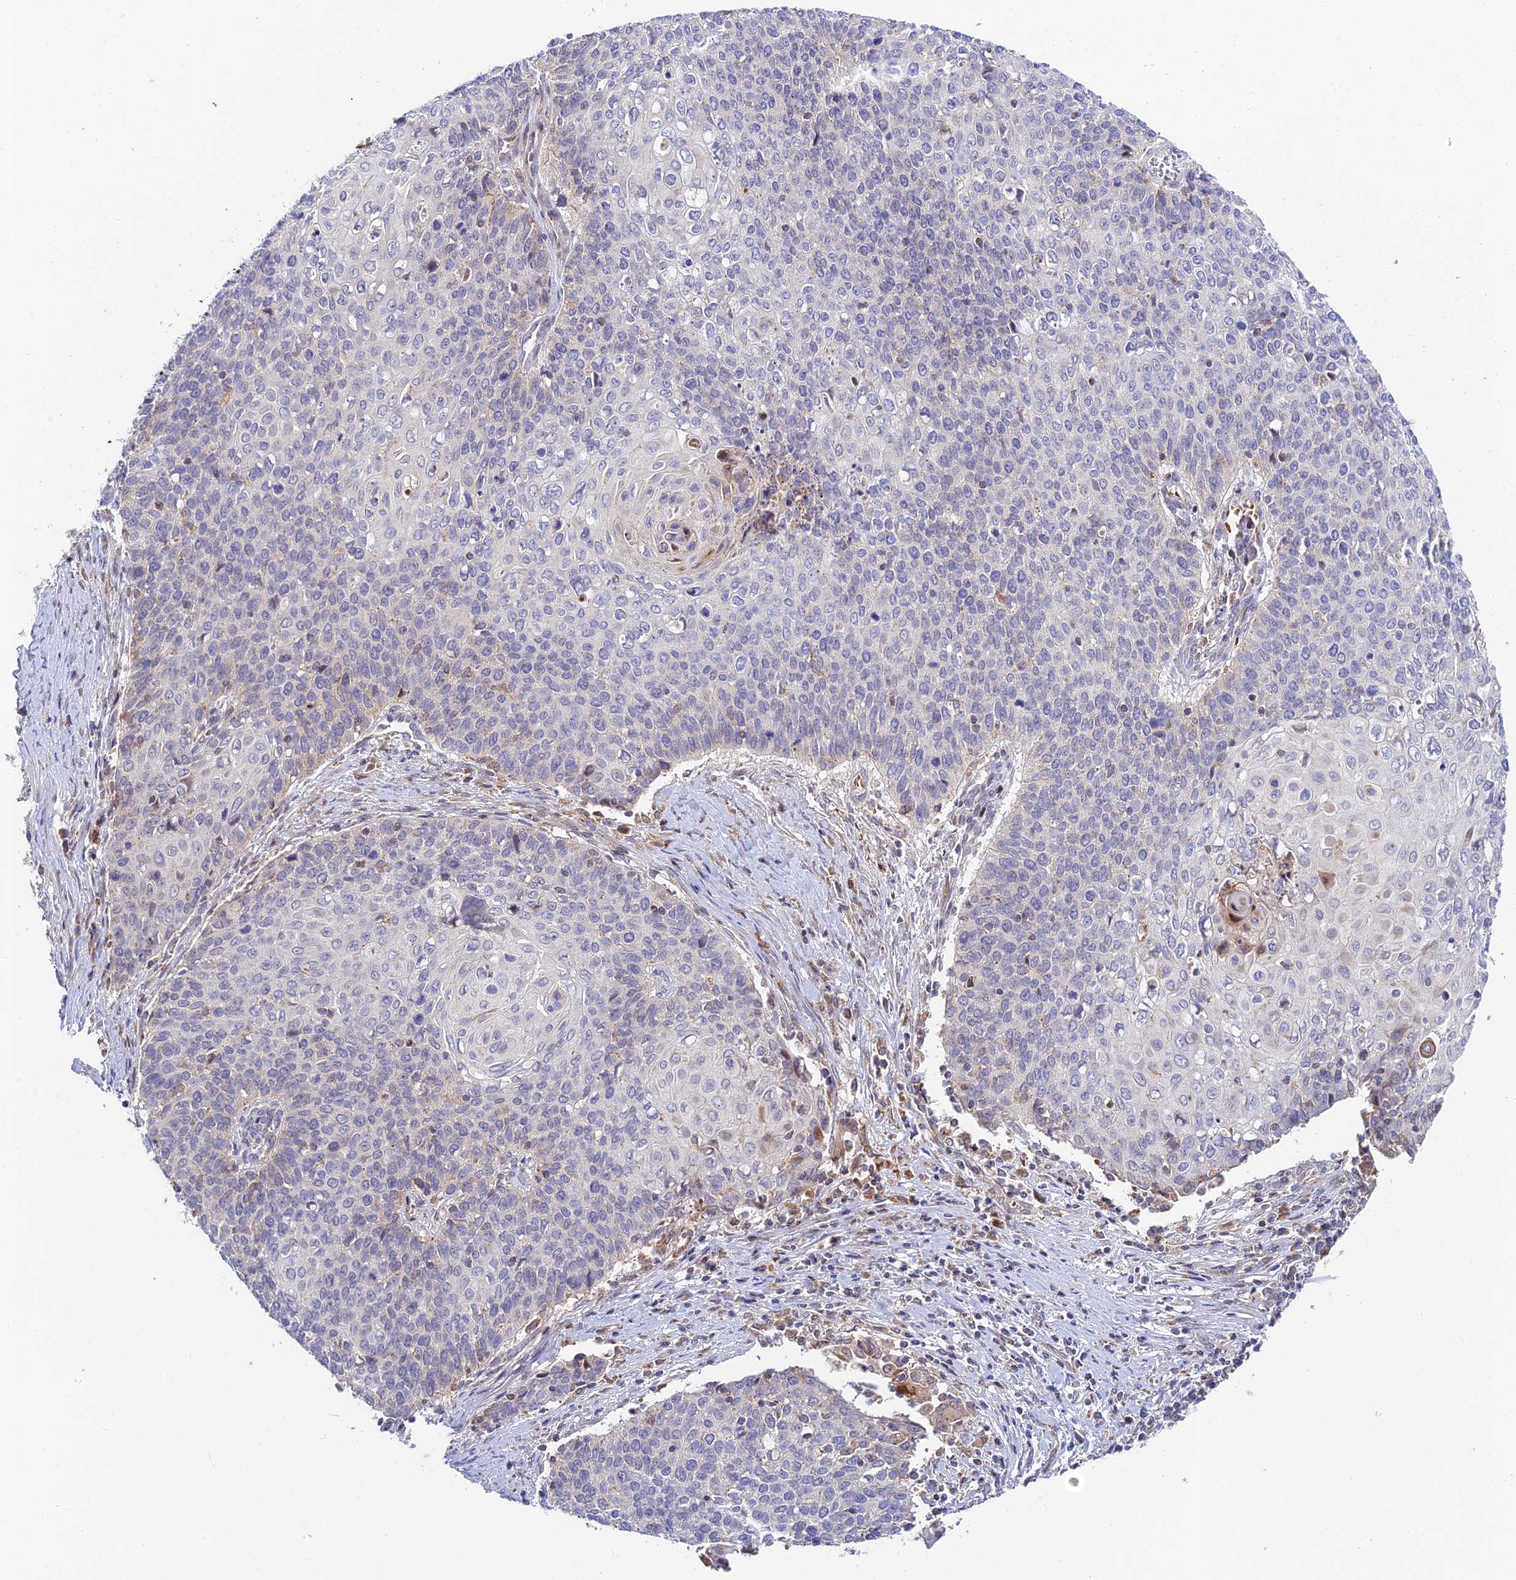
{"staining": {"intensity": "negative", "quantity": "none", "location": "none"}, "tissue": "cervical cancer", "cell_type": "Tumor cells", "image_type": "cancer", "snomed": [{"axis": "morphology", "description": "Squamous cell carcinoma, NOS"}, {"axis": "topography", "description": "Cervix"}], "caption": "Human cervical squamous cell carcinoma stained for a protein using immunohistochemistry shows no expression in tumor cells.", "gene": "FUOM", "patient": {"sex": "female", "age": 39}}